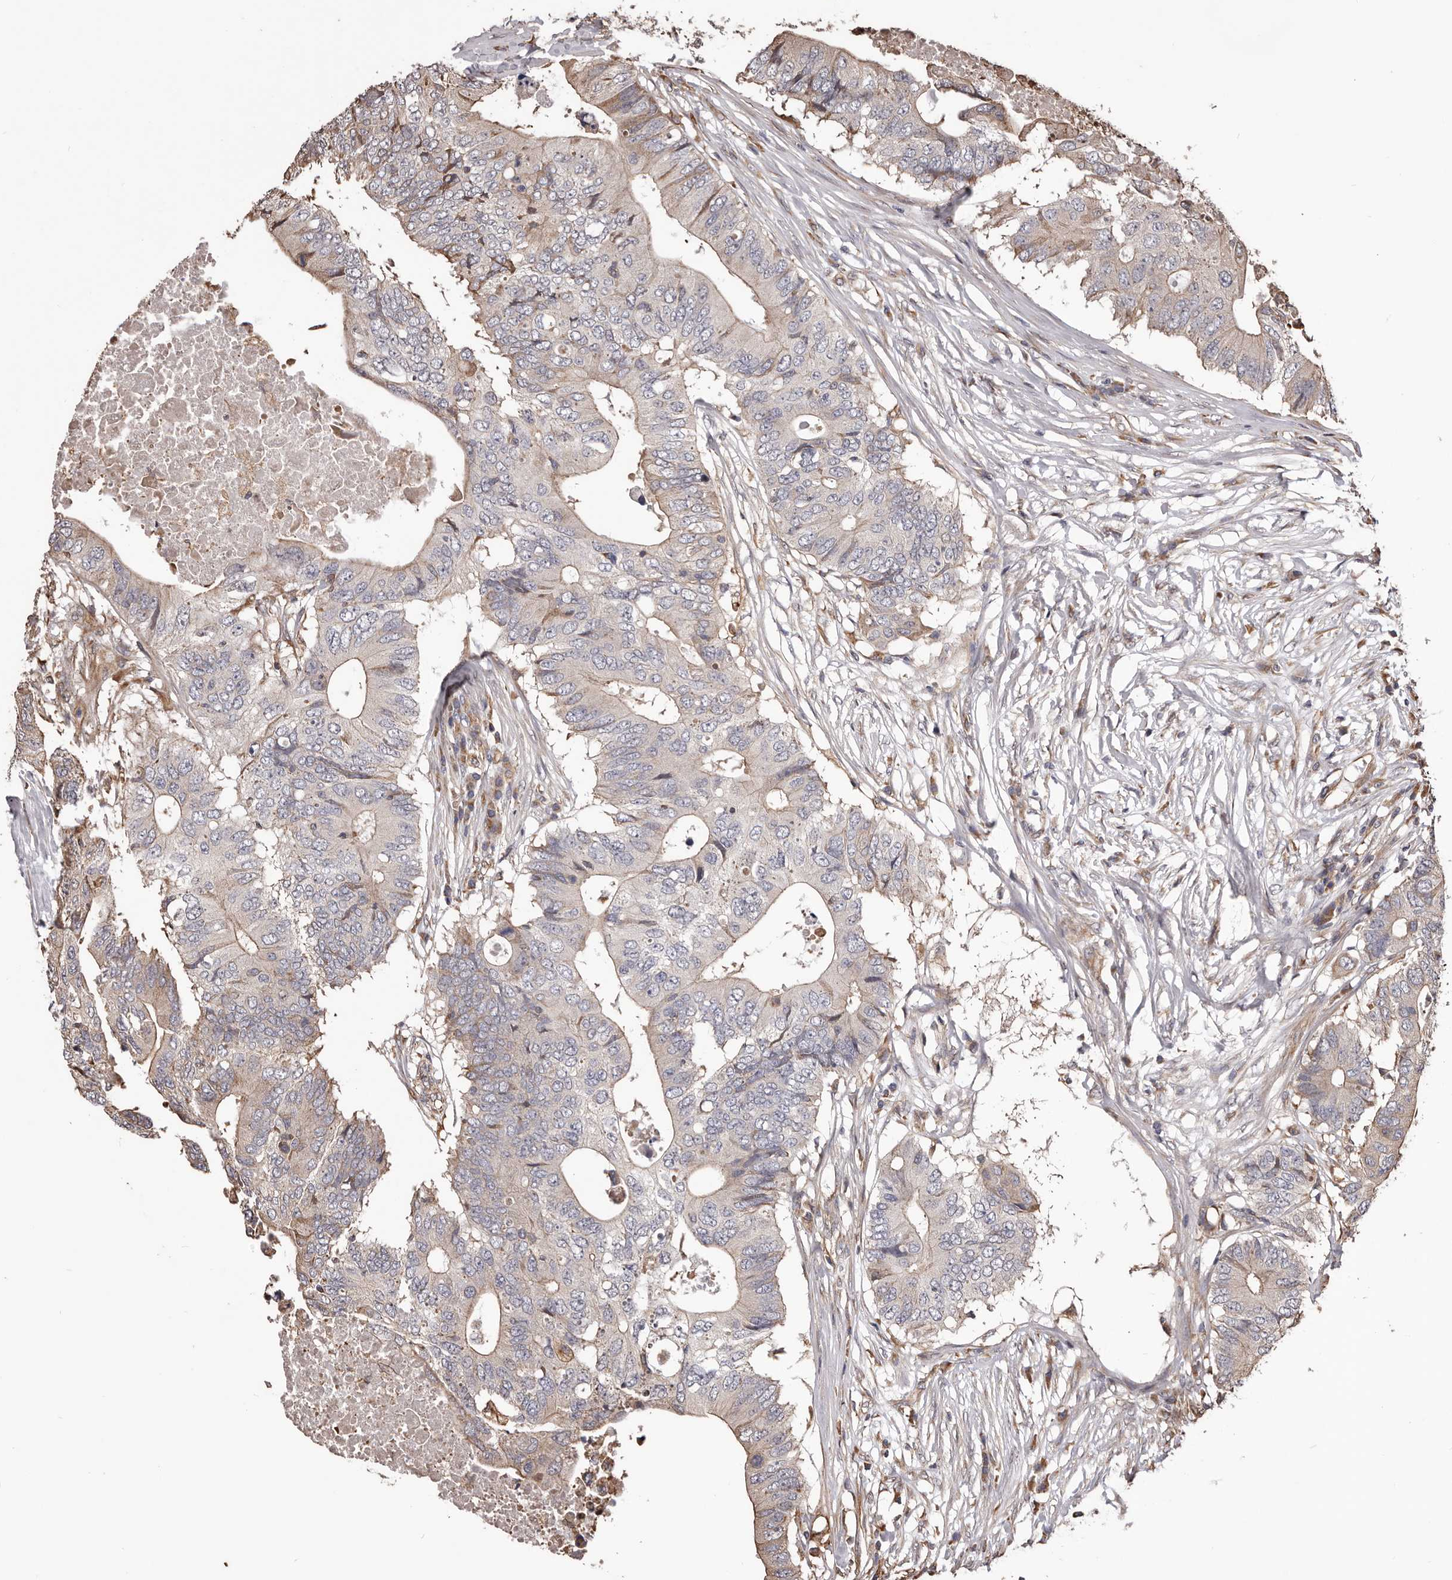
{"staining": {"intensity": "negative", "quantity": "none", "location": "none"}, "tissue": "colorectal cancer", "cell_type": "Tumor cells", "image_type": "cancer", "snomed": [{"axis": "morphology", "description": "Adenocarcinoma, NOS"}, {"axis": "topography", "description": "Colon"}], "caption": "Colorectal adenocarcinoma stained for a protein using immunohistochemistry (IHC) displays no staining tumor cells.", "gene": "CEP104", "patient": {"sex": "male", "age": 71}}